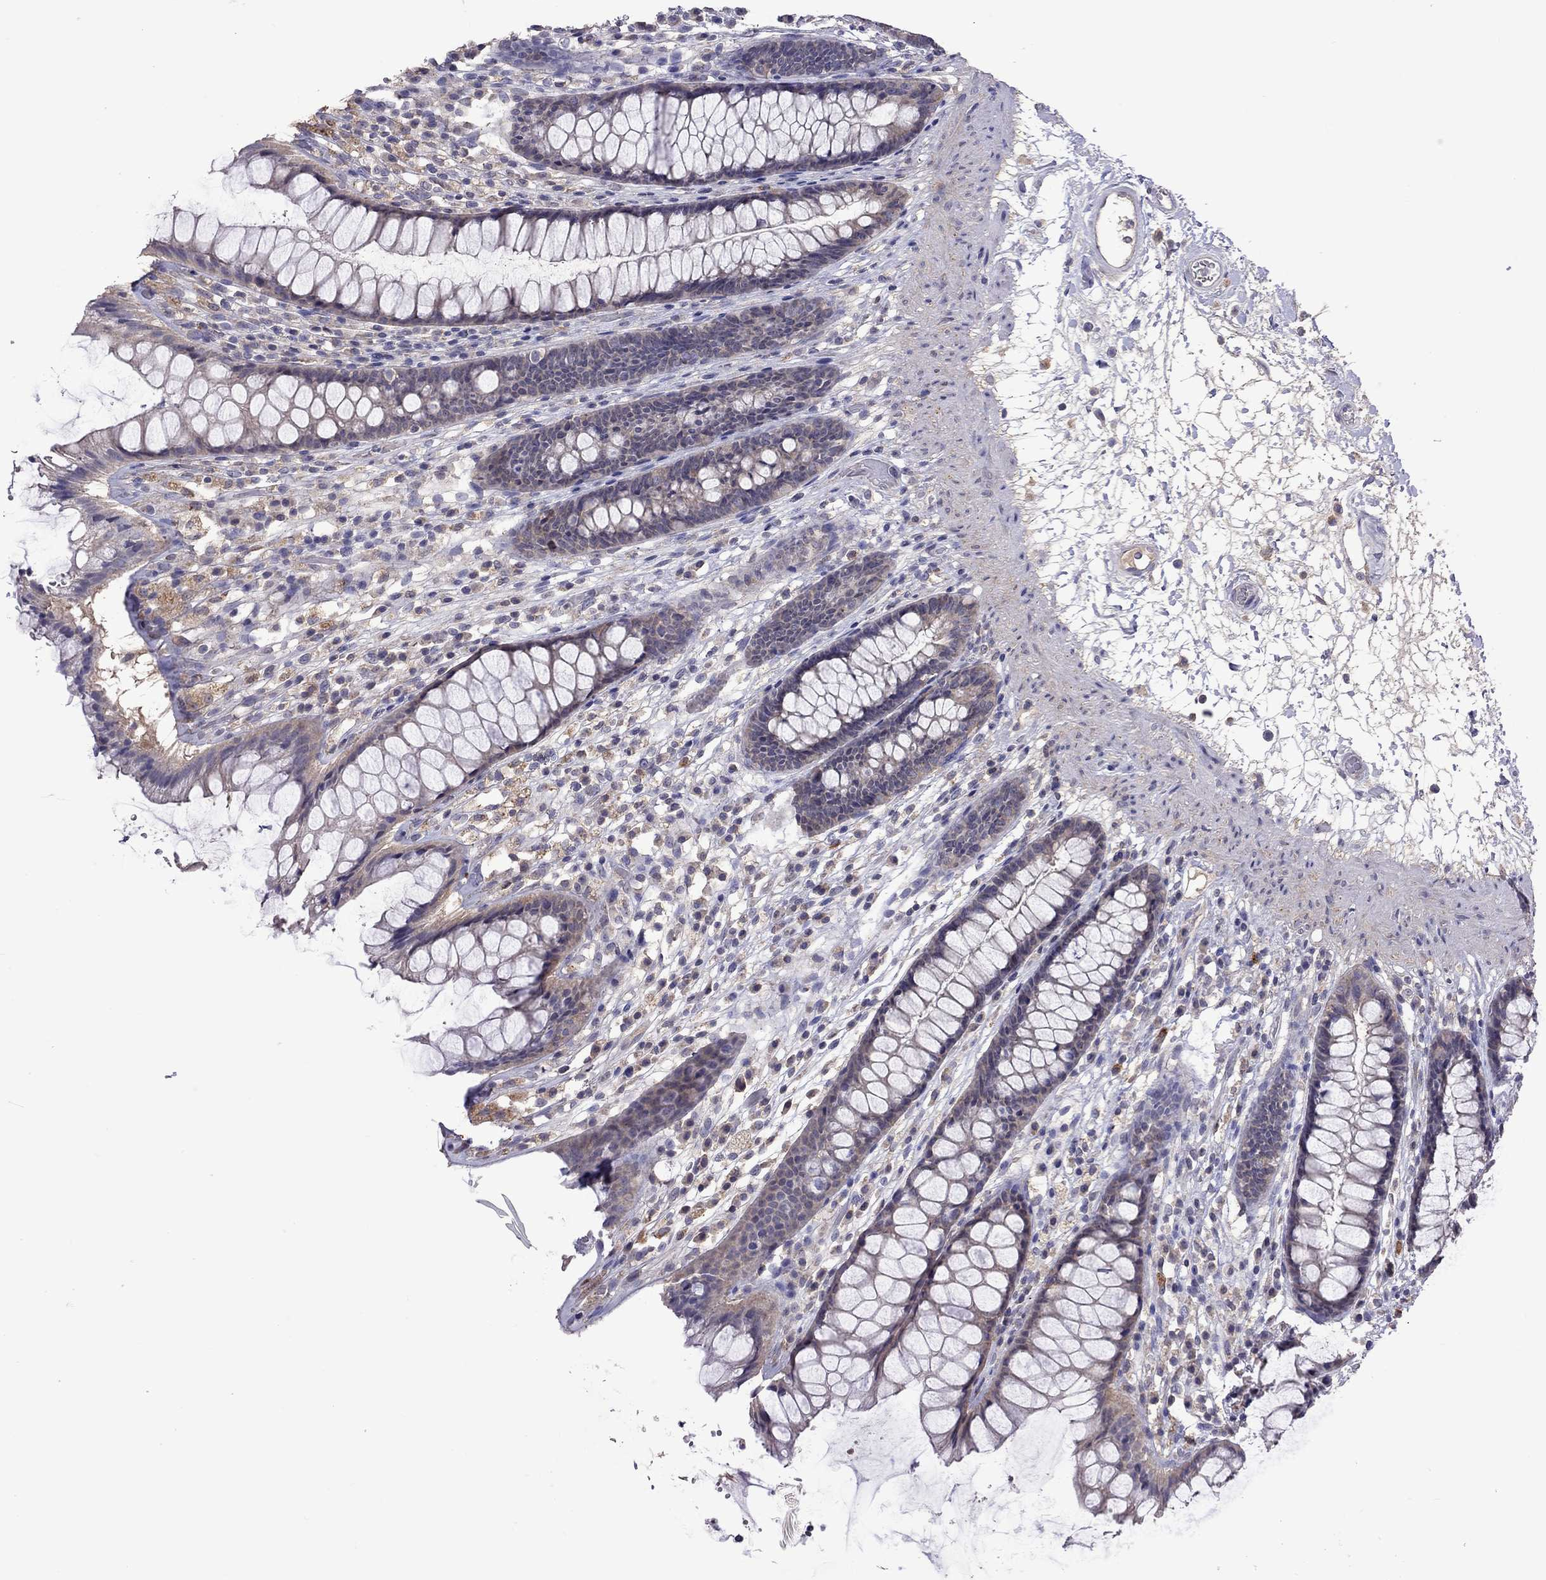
{"staining": {"intensity": "weak", "quantity": "25%-75%", "location": "cytoplasmic/membranous"}, "tissue": "rectum", "cell_type": "Glandular cells", "image_type": "normal", "snomed": [{"axis": "morphology", "description": "Normal tissue, NOS"}, {"axis": "topography", "description": "Rectum"}], "caption": "Immunohistochemistry (IHC) photomicrograph of benign rectum: human rectum stained using immunohistochemistry shows low levels of weak protein expression localized specifically in the cytoplasmic/membranous of glandular cells, appearing as a cytoplasmic/membranous brown color.", "gene": "RTP5", "patient": {"sex": "male", "age": 72}}